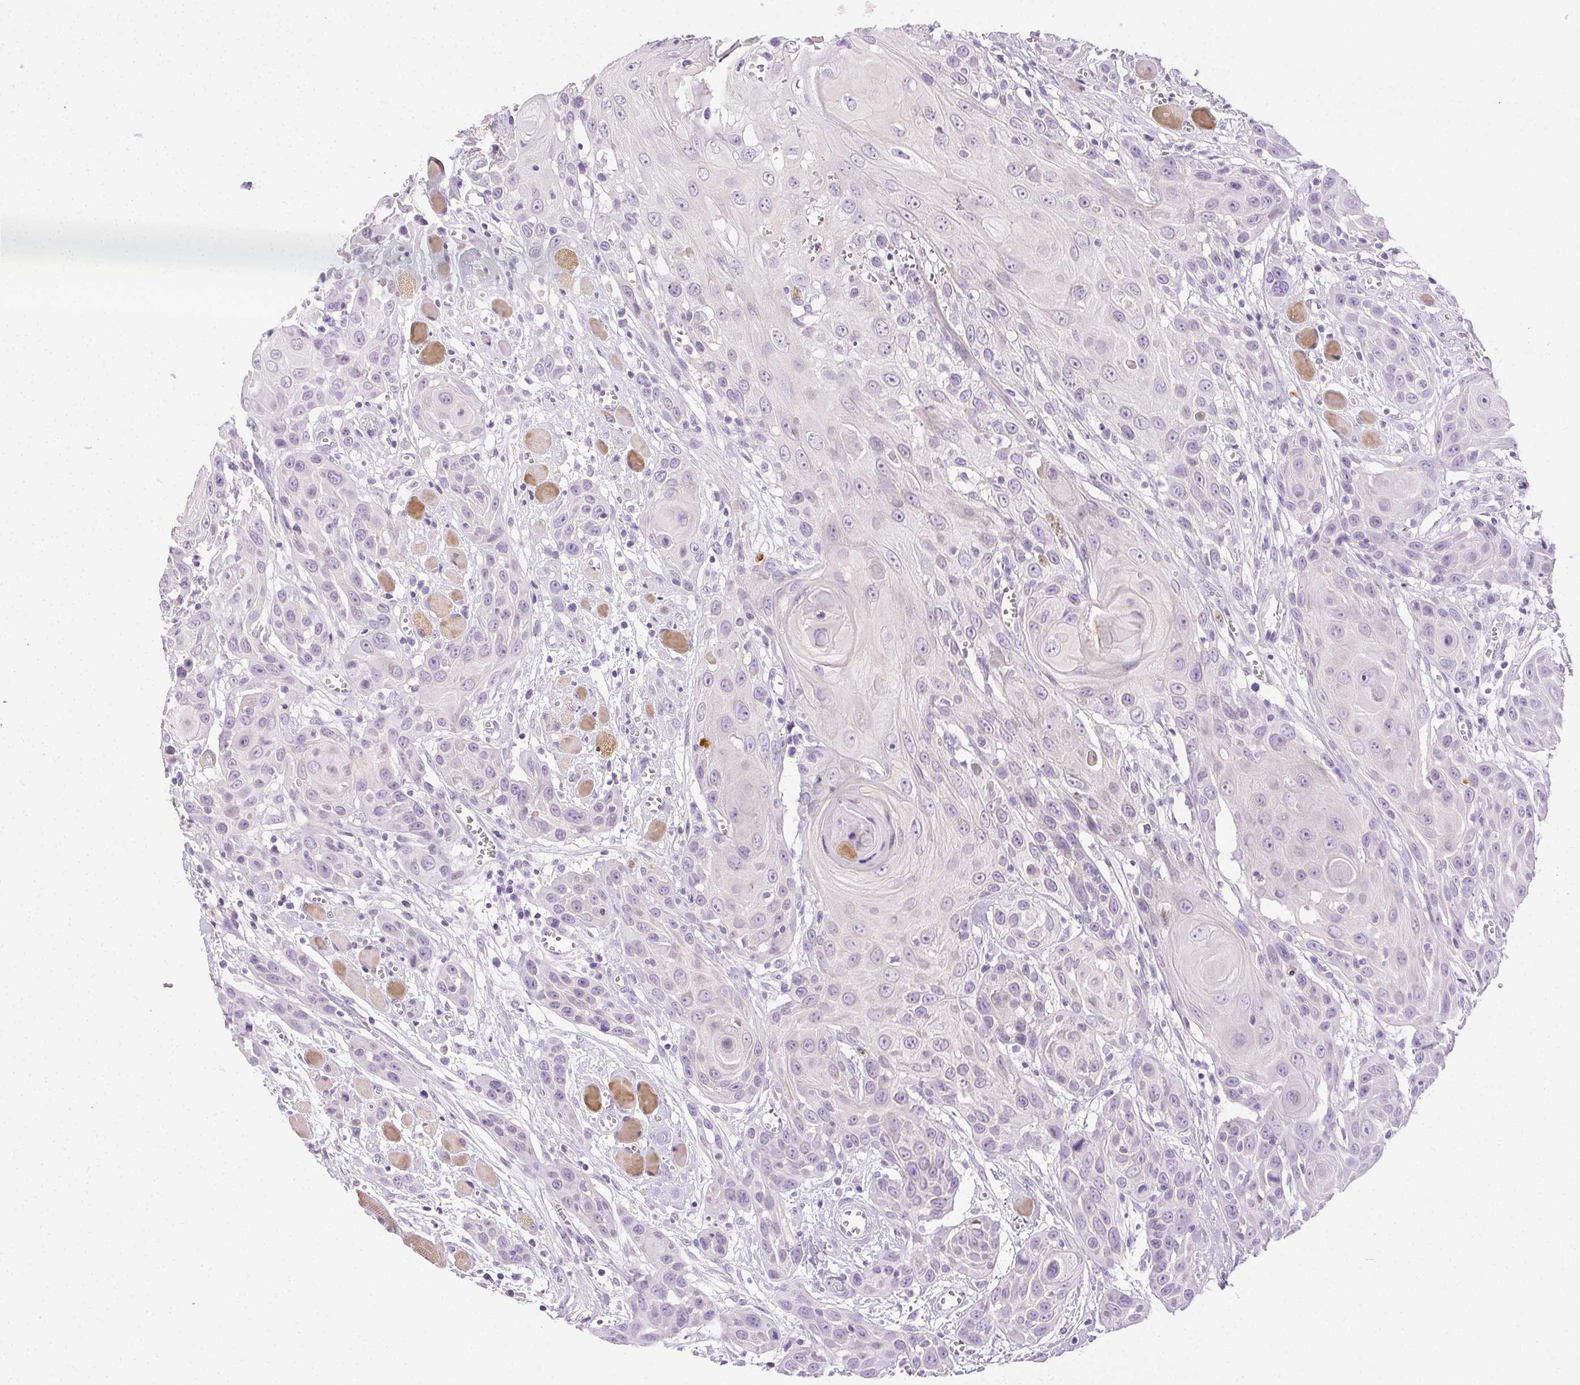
{"staining": {"intensity": "negative", "quantity": "none", "location": "none"}, "tissue": "head and neck cancer", "cell_type": "Tumor cells", "image_type": "cancer", "snomed": [{"axis": "morphology", "description": "Squamous cell carcinoma, NOS"}, {"axis": "topography", "description": "Head-Neck"}], "caption": "This histopathology image is of head and neck cancer (squamous cell carcinoma) stained with IHC to label a protein in brown with the nuclei are counter-stained blue. There is no expression in tumor cells.", "gene": "C20orf85", "patient": {"sex": "female", "age": 80}}